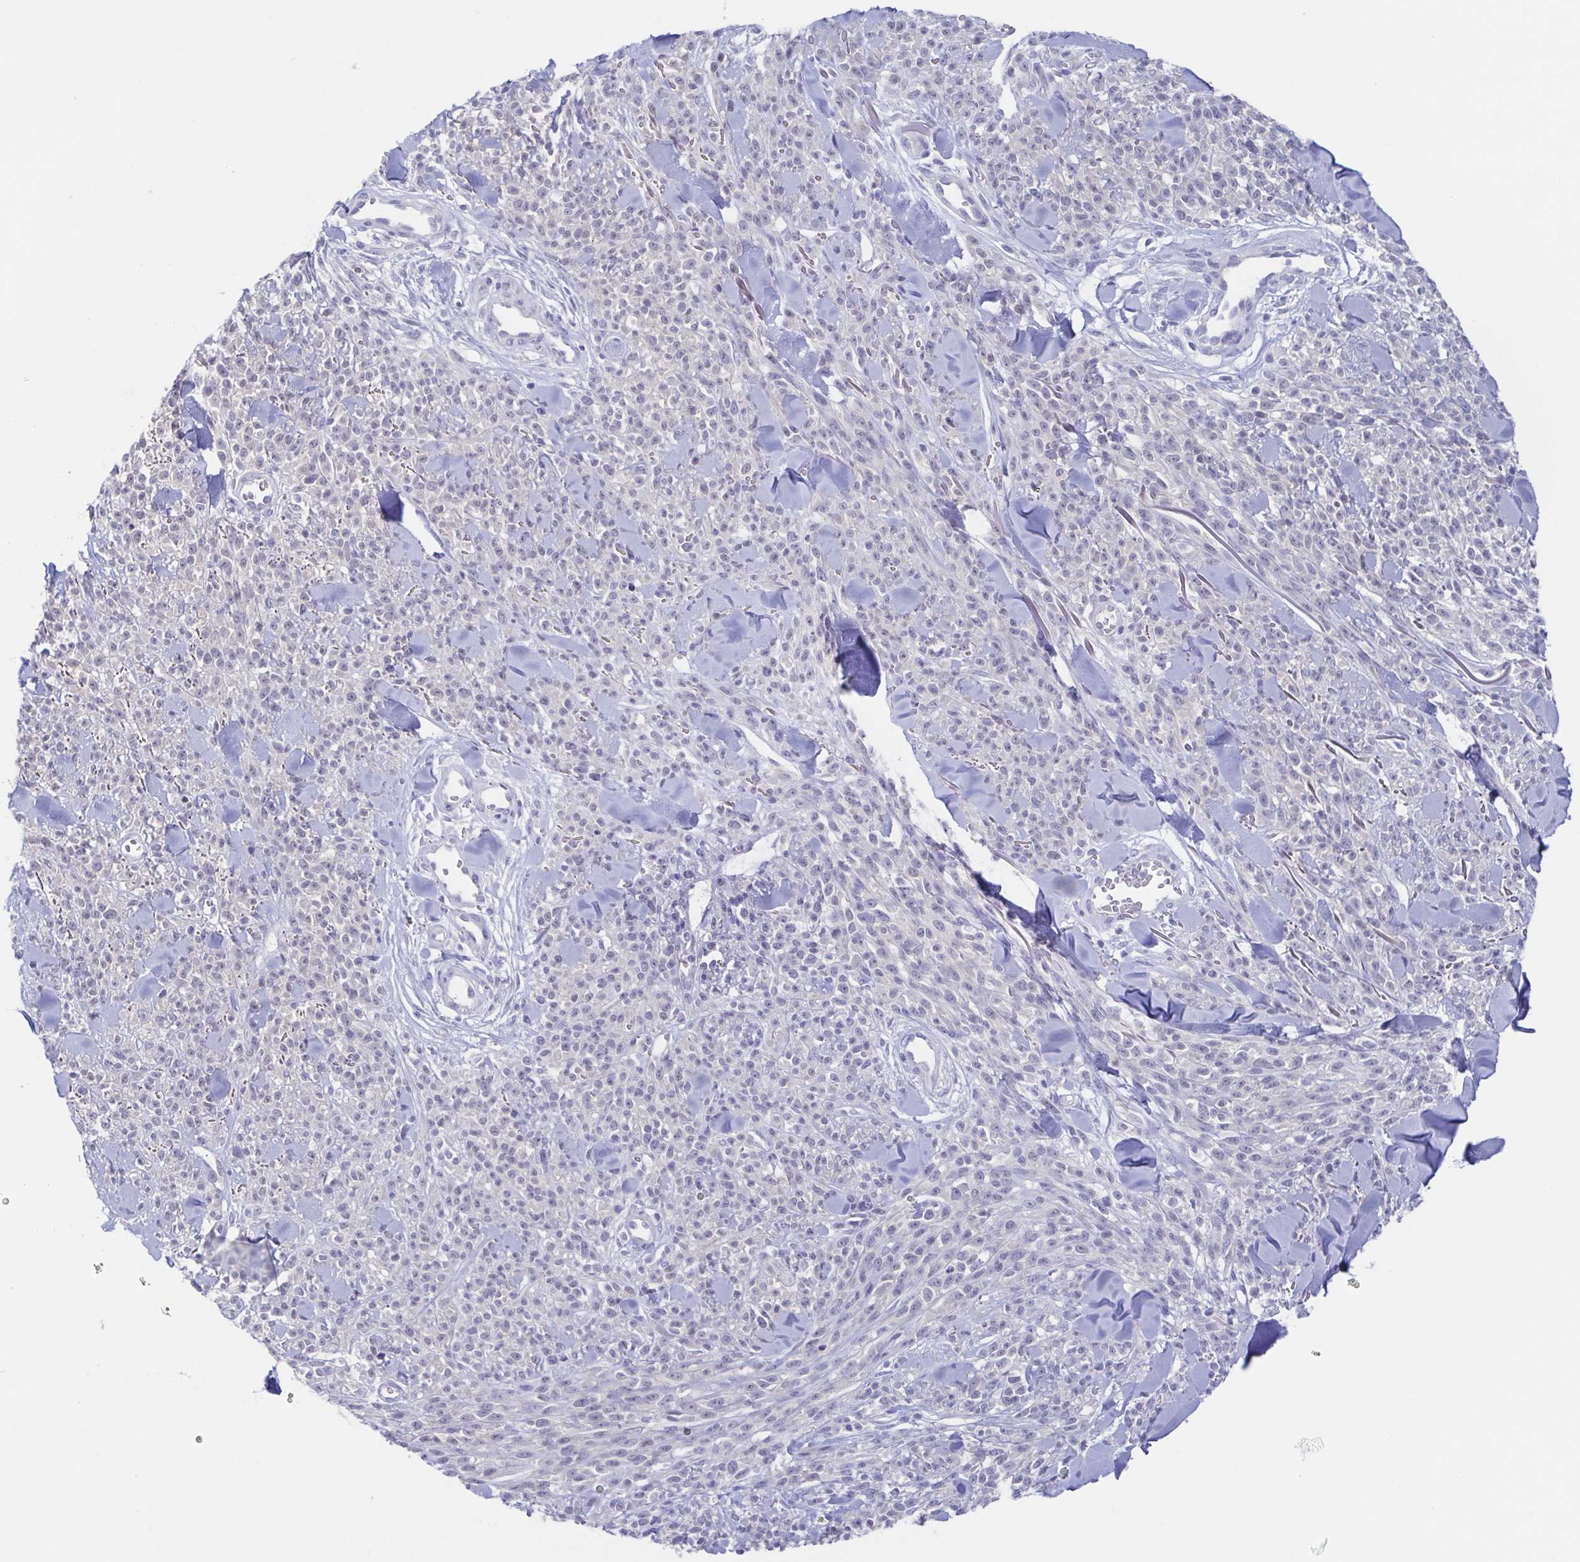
{"staining": {"intensity": "negative", "quantity": "none", "location": "none"}, "tissue": "melanoma", "cell_type": "Tumor cells", "image_type": "cancer", "snomed": [{"axis": "morphology", "description": "Malignant melanoma, NOS"}, {"axis": "topography", "description": "Skin"}, {"axis": "topography", "description": "Skin of trunk"}], "caption": "Micrograph shows no protein expression in tumor cells of melanoma tissue. Nuclei are stained in blue.", "gene": "TEX12", "patient": {"sex": "male", "age": 74}}